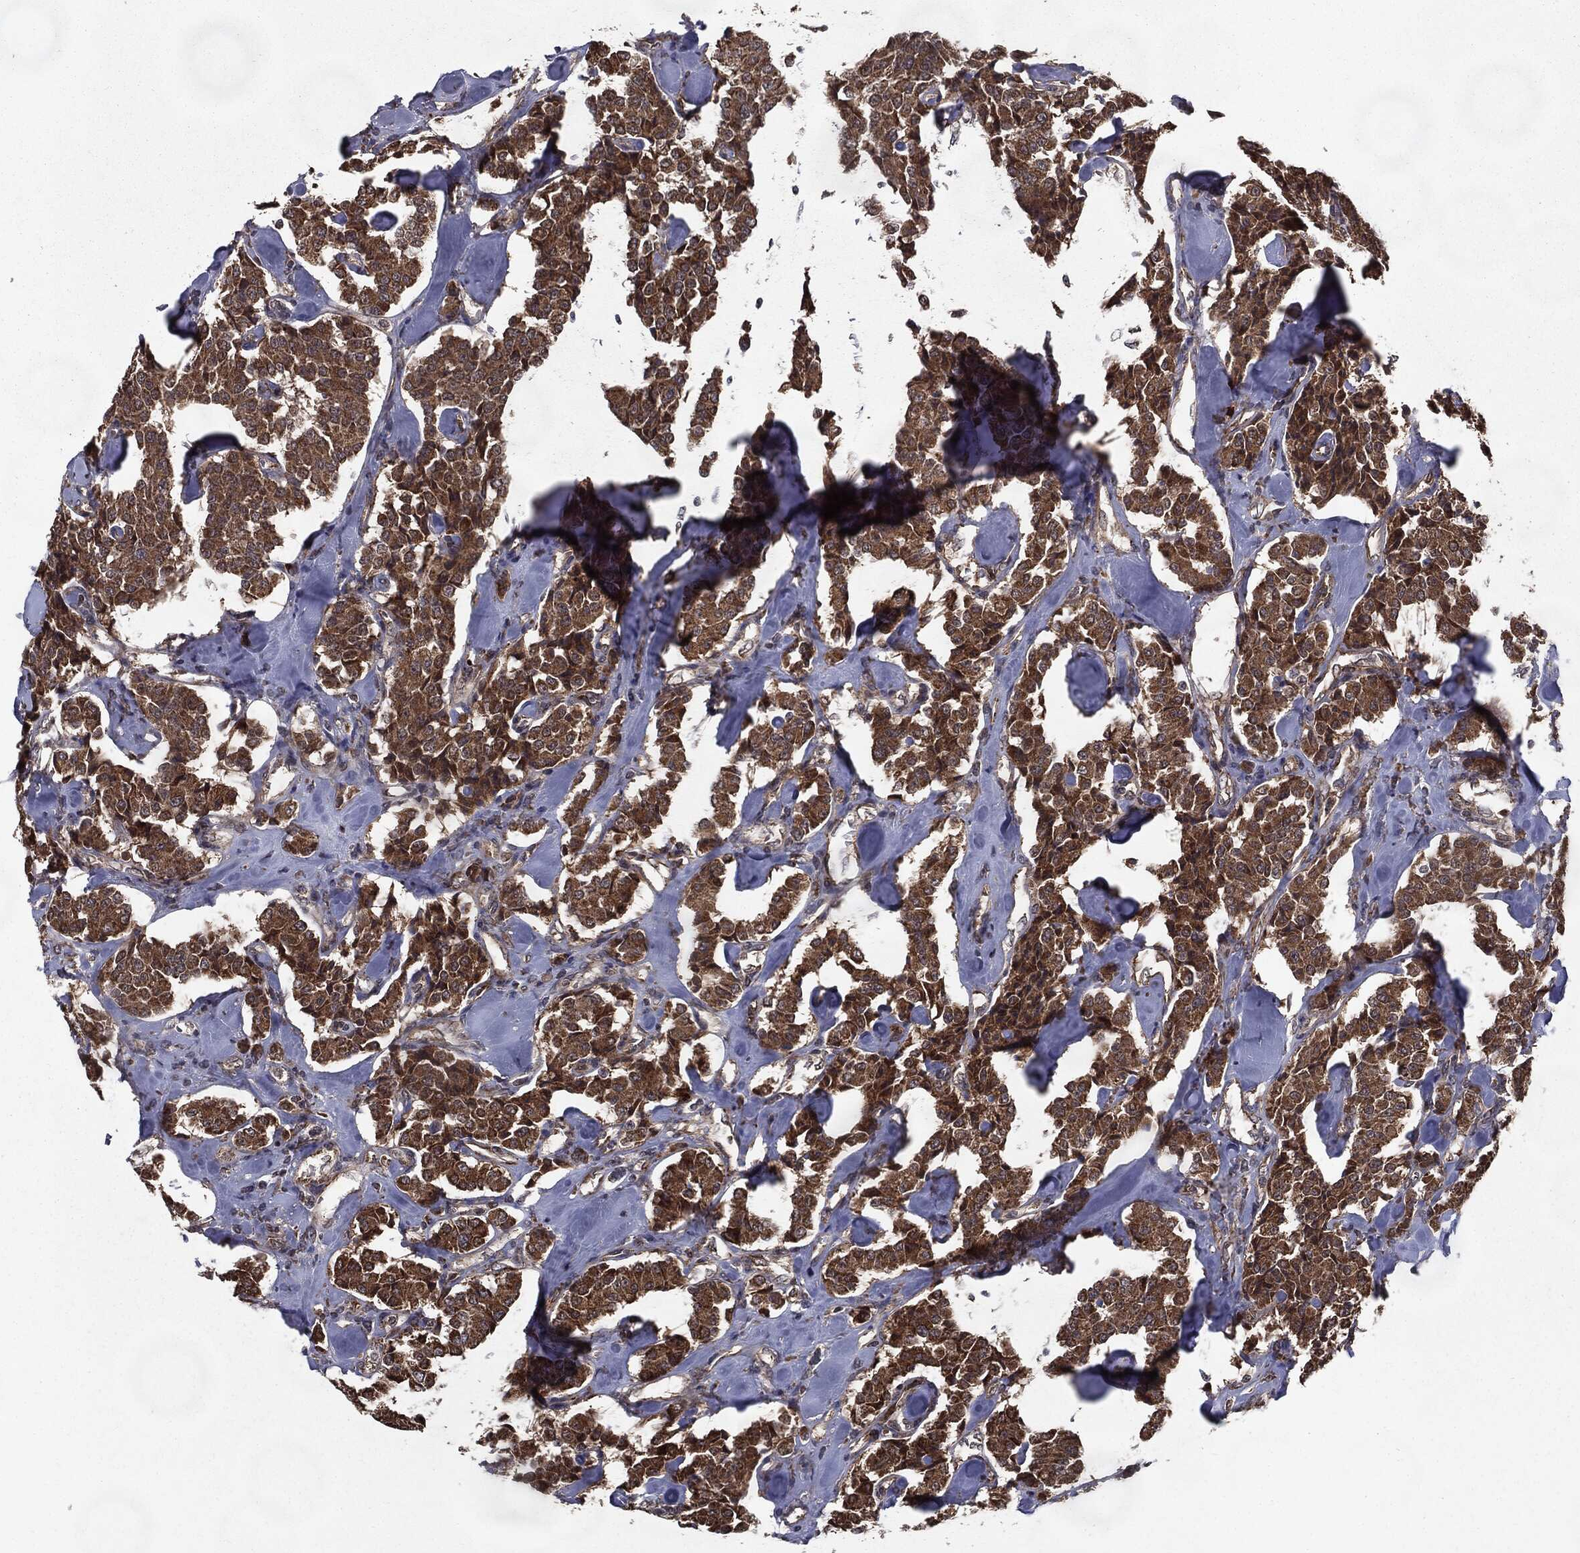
{"staining": {"intensity": "strong", "quantity": ">75%", "location": "cytoplasmic/membranous"}, "tissue": "carcinoid", "cell_type": "Tumor cells", "image_type": "cancer", "snomed": [{"axis": "morphology", "description": "Carcinoid, malignant, NOS"}, {"axis": "topography", "description": "Pancreas"}], "caption": "High-power microscopy captured an immunohistochemistry (IHC) micrograph of carcinoid, revealing strong cytoplasmic/membranous staining in about >75% of tumor cells.", "gene": "HDAC5", "patient": {"sex": "male", "age": 41}}